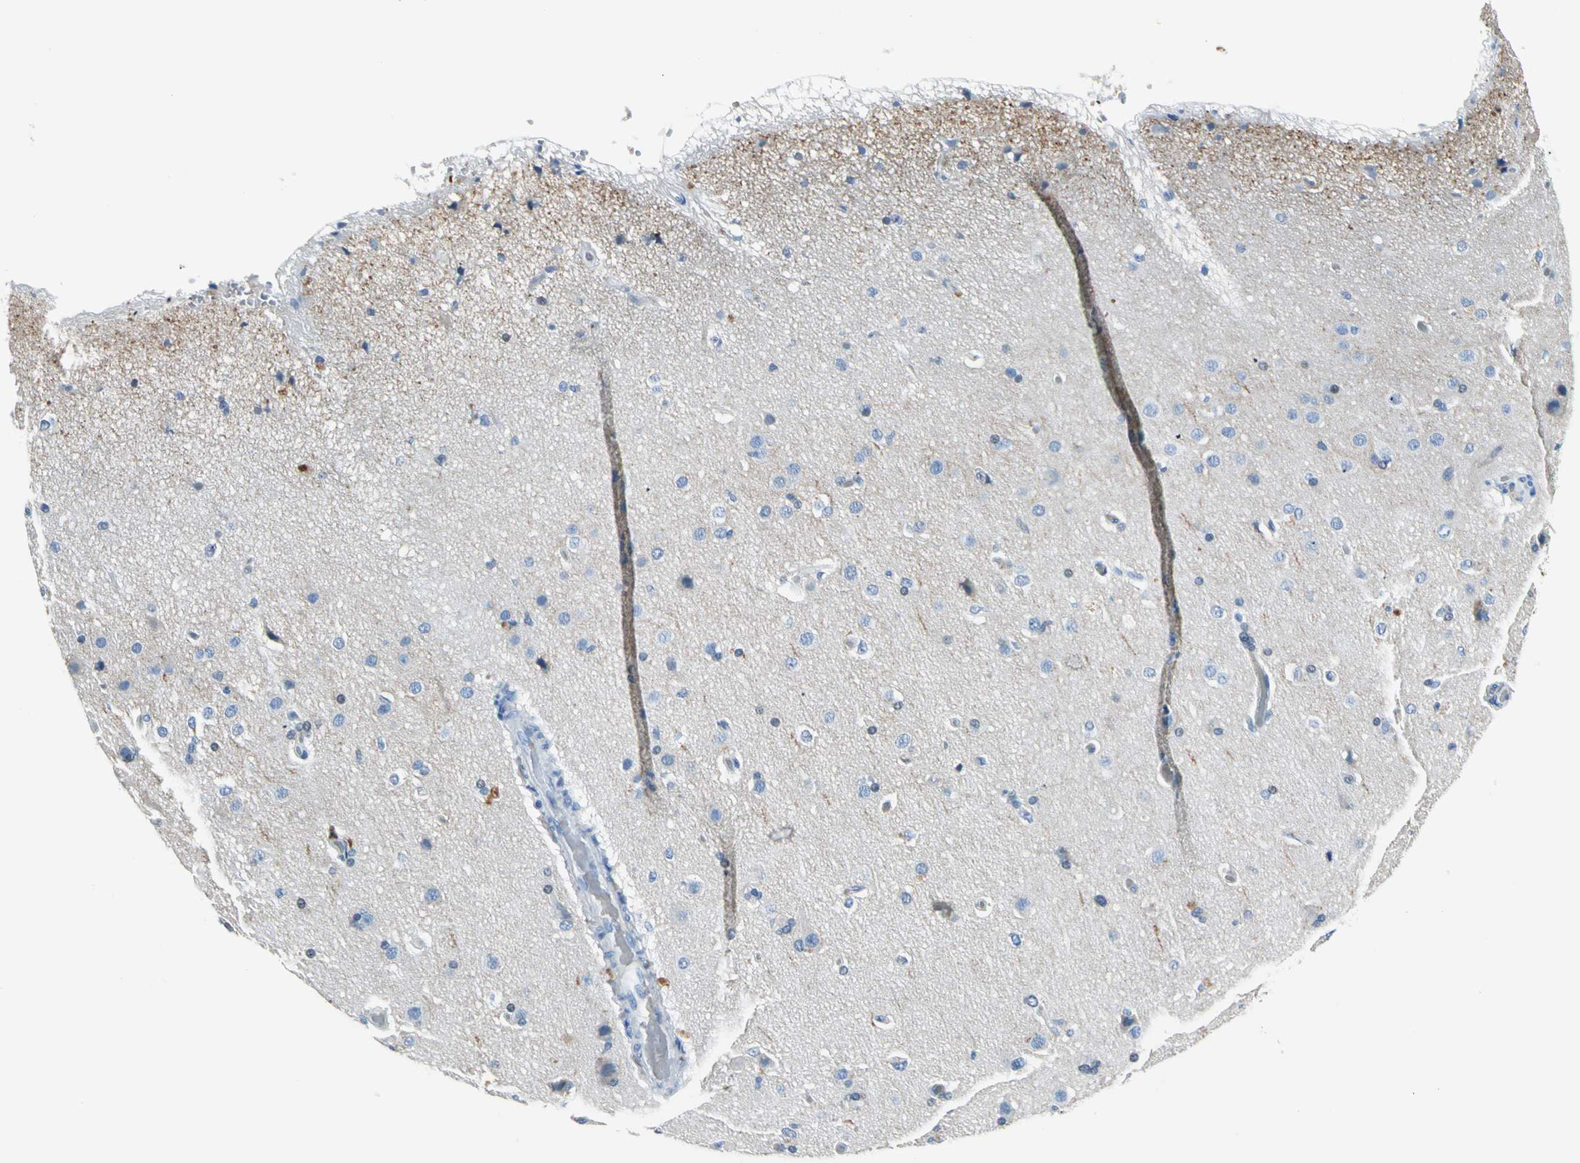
{"staining": {"intensity": "negative", "quantity": "none", "location": "none"}, "tissue": "cerebral cortex", "cell_type": "Endothelial cells", "image_type": "normal", "snomed": [{"axis": "morphology", "description": "Normal tissue, NOS"}, {"axis": "morphology", "description": "Glioma, malignant, High grade"}, {"axis": "topography", "description": "Cerebral cortex"}], "caption": "Photomicrograph shows no significant protein expression in endothelial cells of unremarkable cerebral cortex. (DAB (3,3'-diaminobenzidine) immunohistochemistry (IHC), high magnification).", "gene": "CA1", "patient": {"sex": "male", "age": 77}}